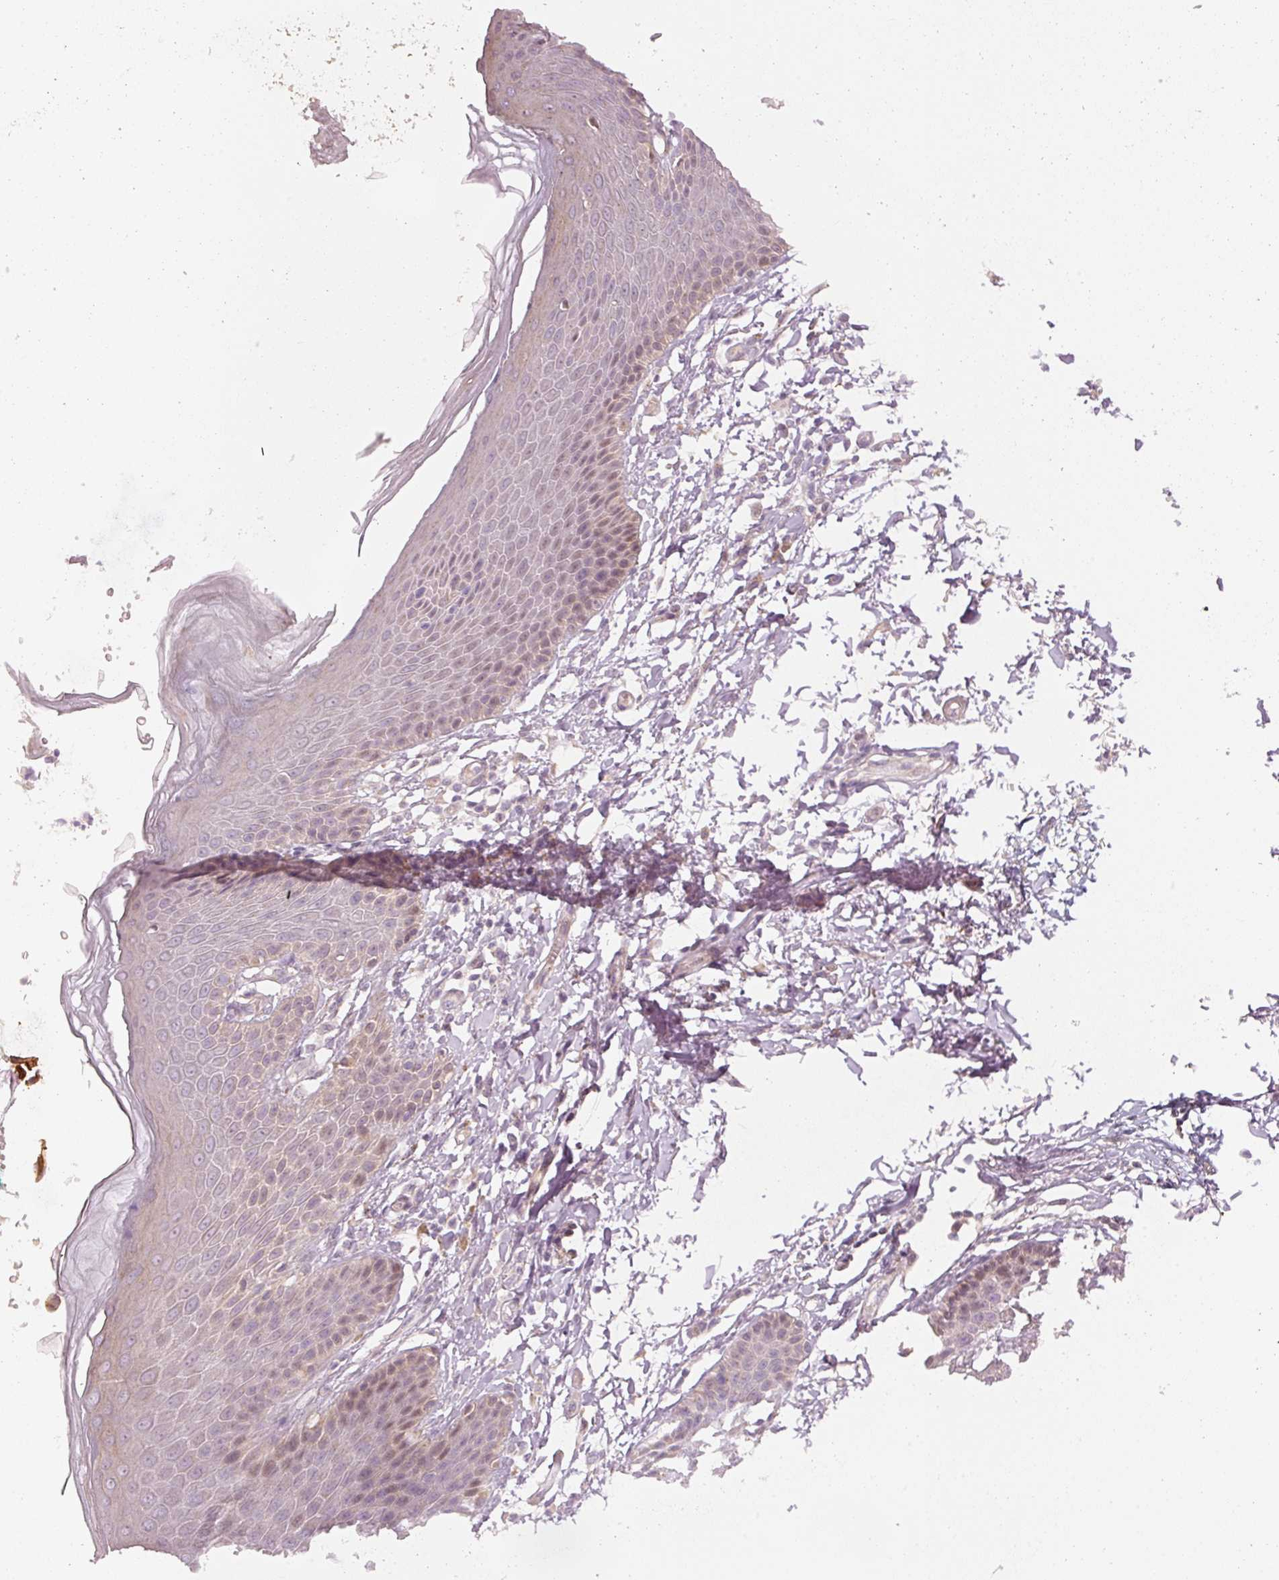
{"staining": {"intensity": "weak", "quantity": "<25%", "location": "nuclear"}, "tissue": "skin", "cell_type": "Epidermal cells", "image_type": "normal", "snomed": [{"axis": "morphology", "description": "Normal tissue, NOS"}, {"axis": "topography", "description": "Peripheral nerve tissue"}], "caption": "Immunohistochemical staining of normal human skin reveals no significant positivity in epidermal cells.", "gene": "DAPP1", "patient": {"sex": "male", "age": 51}}